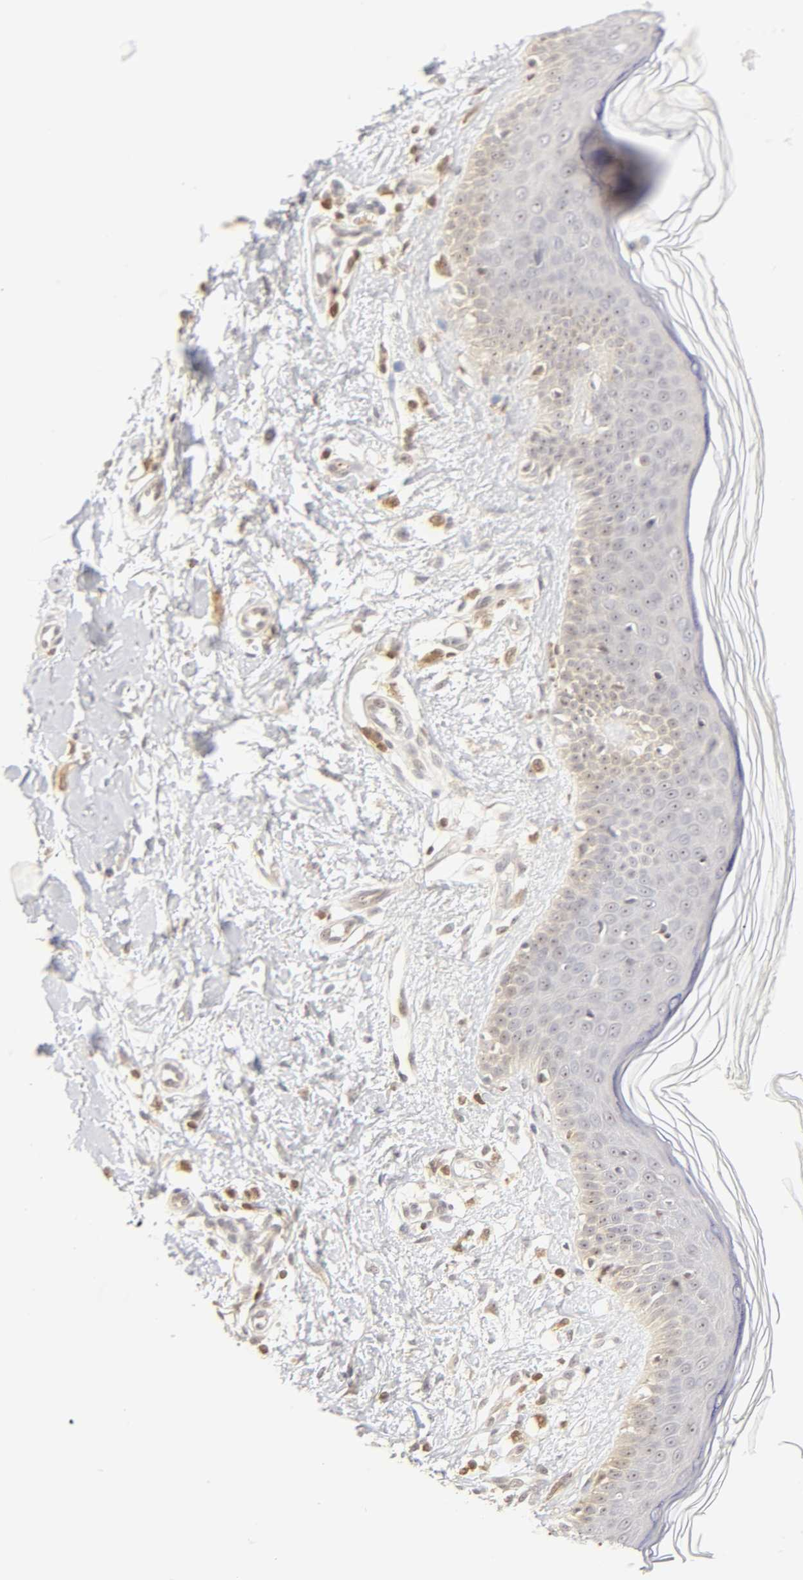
{"staining": {"intensity": "negative", "quantity": "none", "location": "none"}, "tissue": "skin", "cell_type": "Fibroblasts", "image_type": "normal", "snomed": [{"axis": "morphology", "description": "Normal tissue, NOS"}, {"axis": "topography", "description": "Skin"}], "caption": "Immunohistochemistry (IHC) of unremarkable skin demonstrates no staining in fibroblasts.", "gene": "KIF2A", "patient": {"sex": "female", "age": 56}}